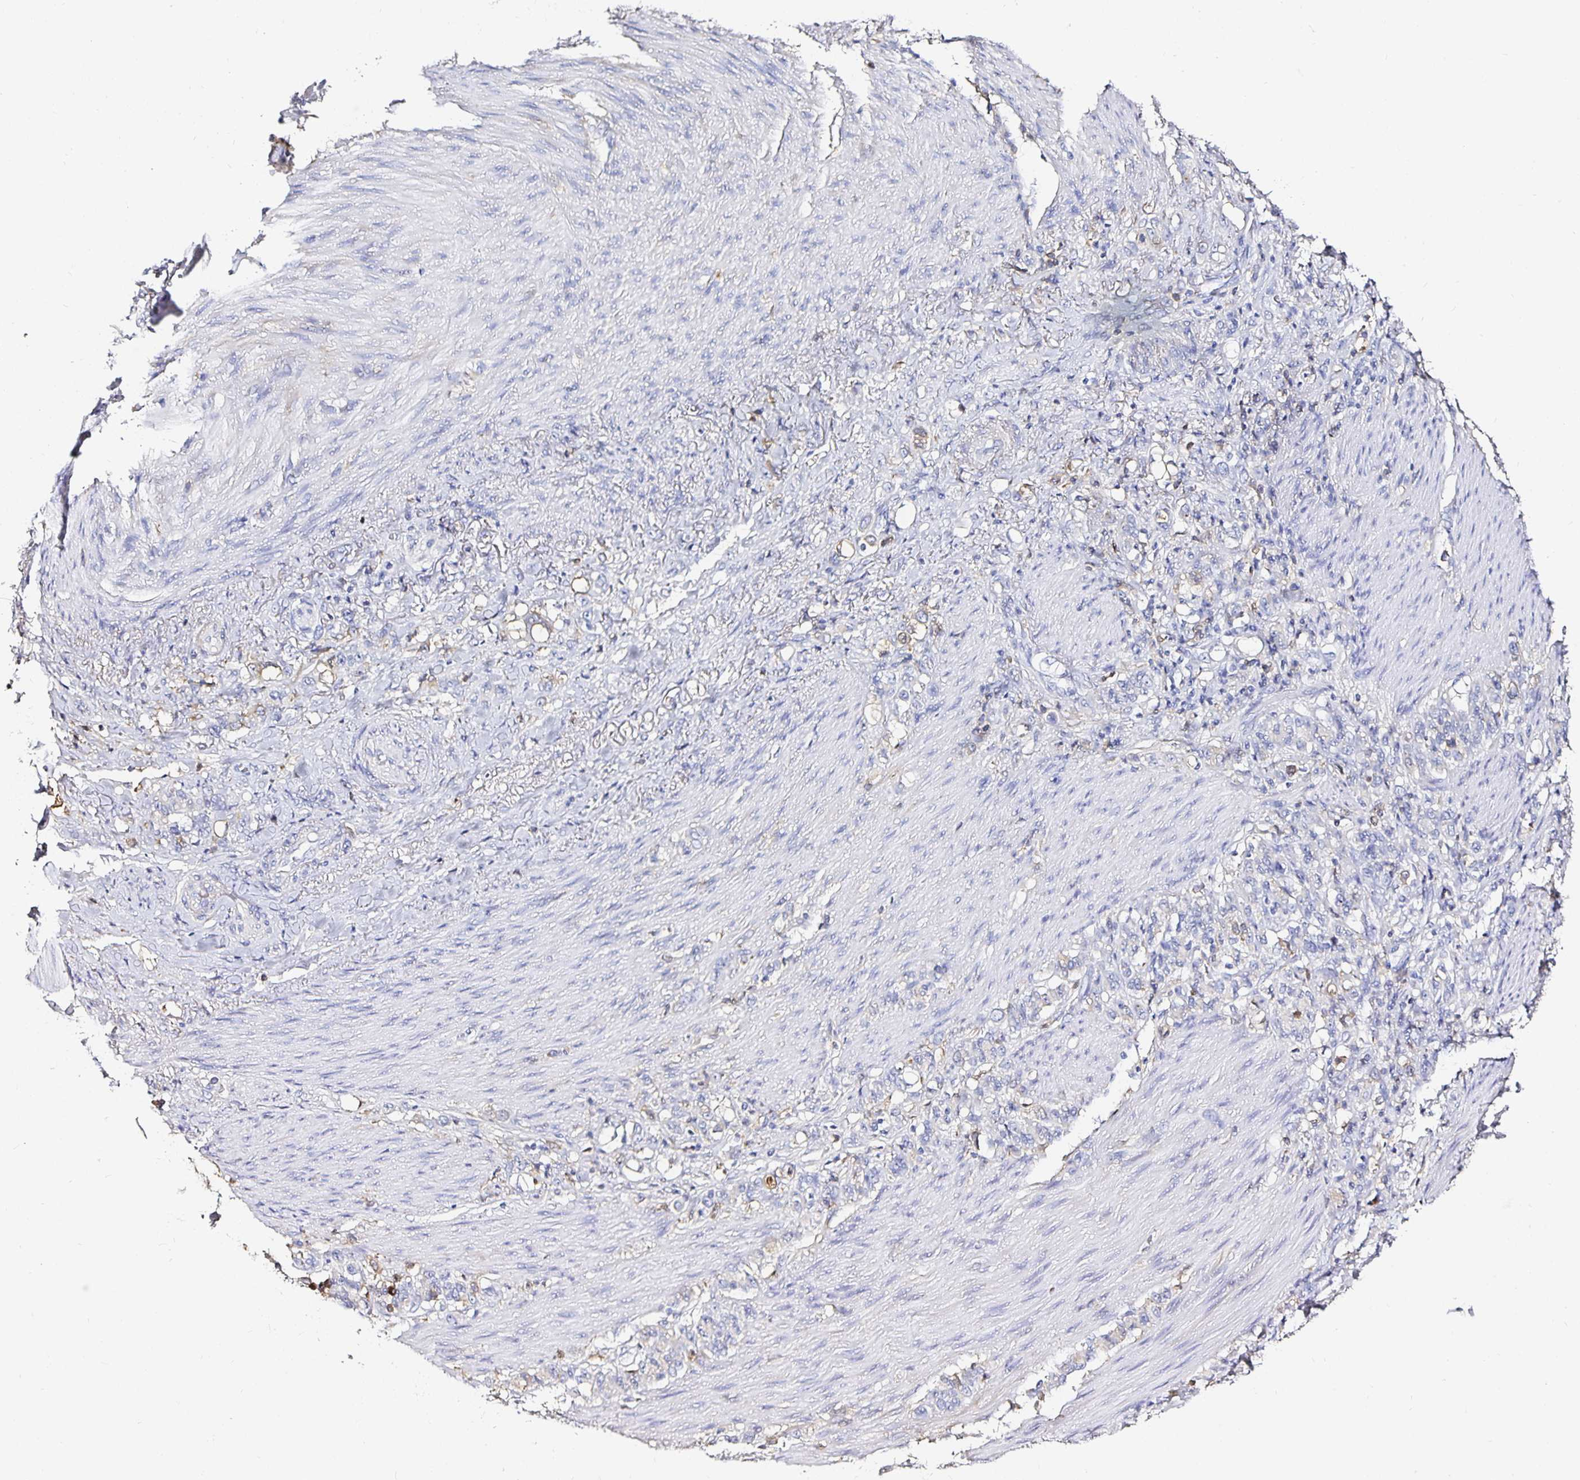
{"staining": {"intensity": "negative", "quantity": "none", "location": "none"}, "tissue": "stomach cancer", "cell_type": "Tumor cells", "image_type": "cancer", "snomed": [{"axis": "morphology", "description": "Adenocarcinoma, NOS"}, {"axis": "topography", "description": "Stomach"}], "caption": "Histopathology image shows no significant protein staining in tumor cells of stomach adenocarcinoma.", "gene": "TTR", "patient": {"sex": "female", "age": 79}}